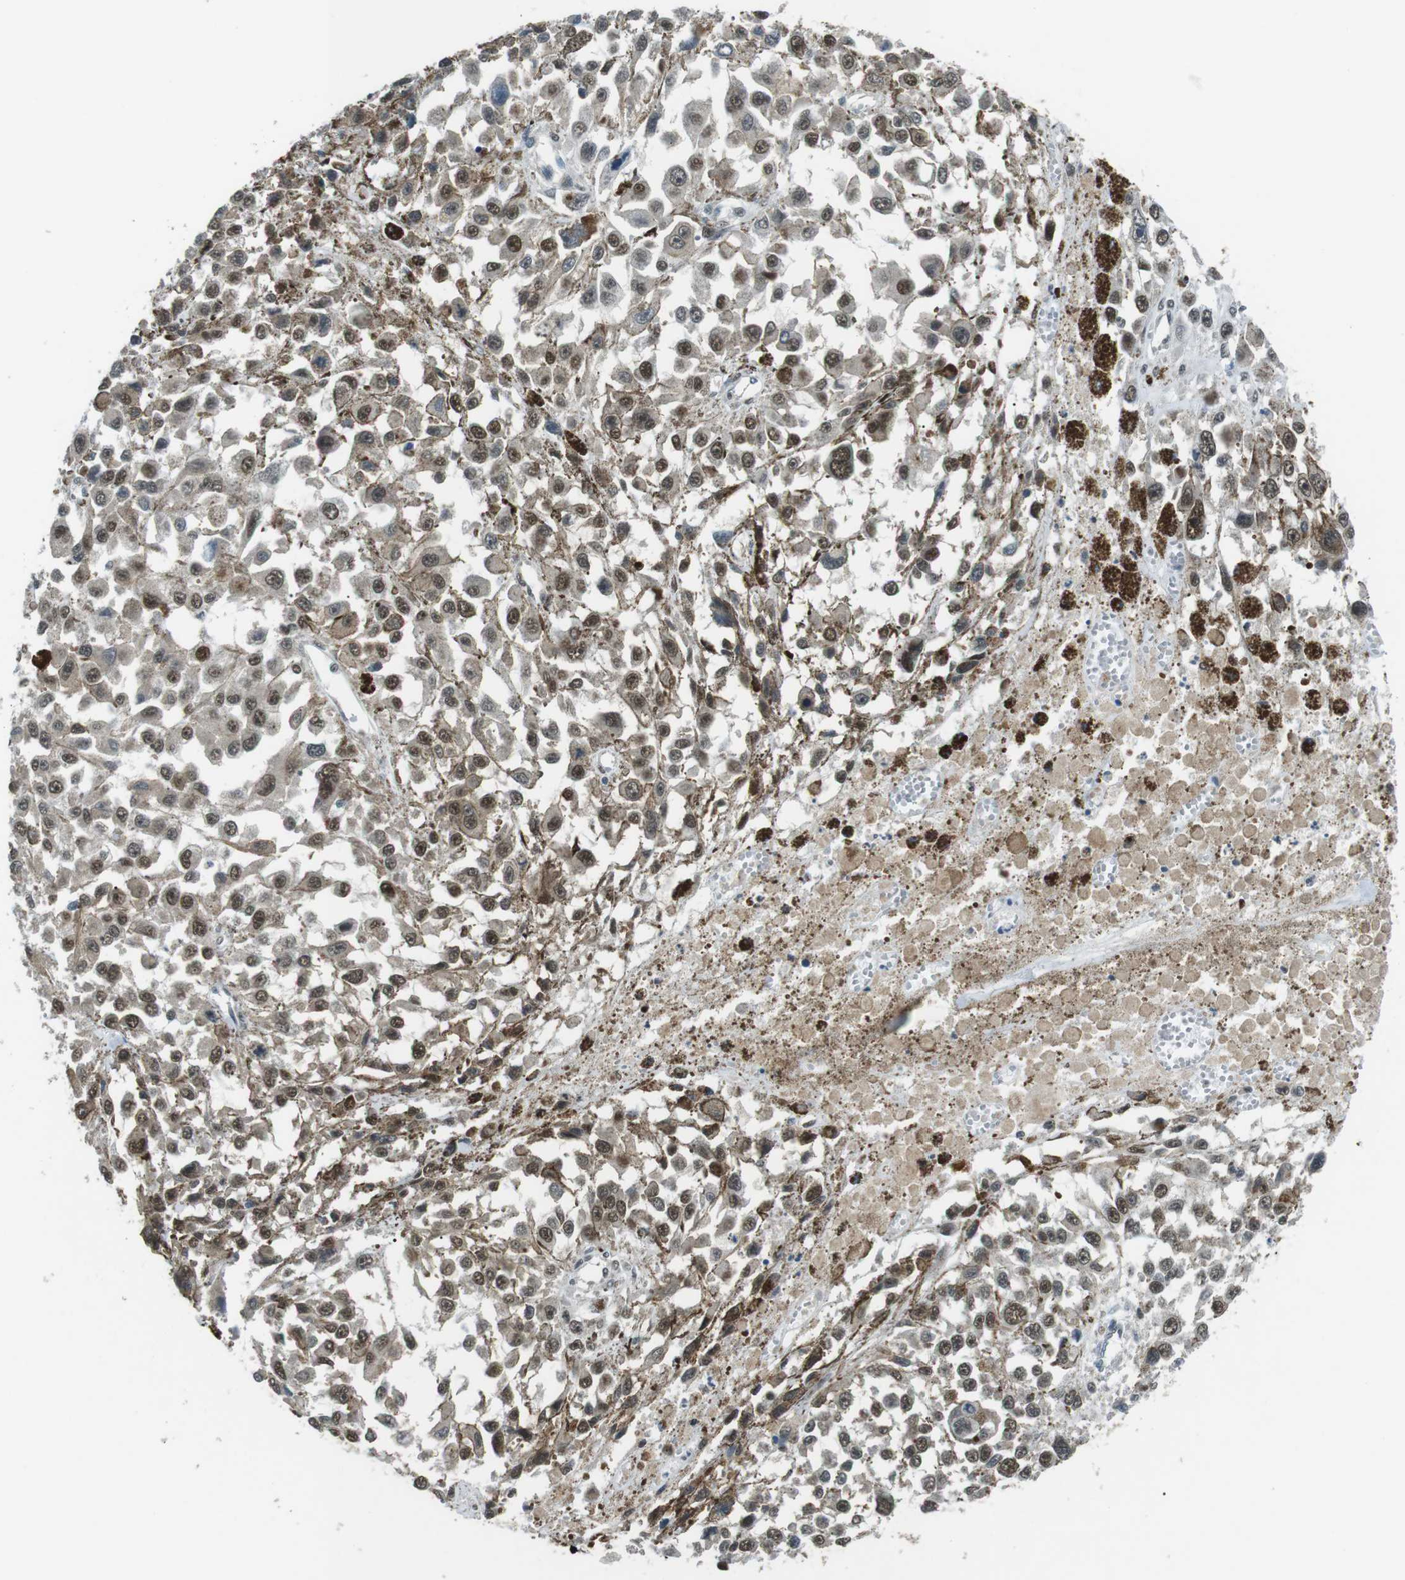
{"staining": {"intensity": "moderate", "quantity": ">75%", "location": "nuclear"}, "tissue": "melanoma", "cell_type": "Tumor cells", "image_type": "cancer", "snomed": [{"axis": "morphology", "description": "Malignant melanoma, Metastatic site"}, {"axis": "topography", "description": "Lymph node"}], "caption": "DAB (3,3'-diaminobenzidine) immunohistochemical staining of human malignant melanoma (metastatic site) displays moderate nuclear protein positivity in approximately >75% of tumor cells.", "gene": "ORAI3", "patient": {"sex": "male", "age": 59}}